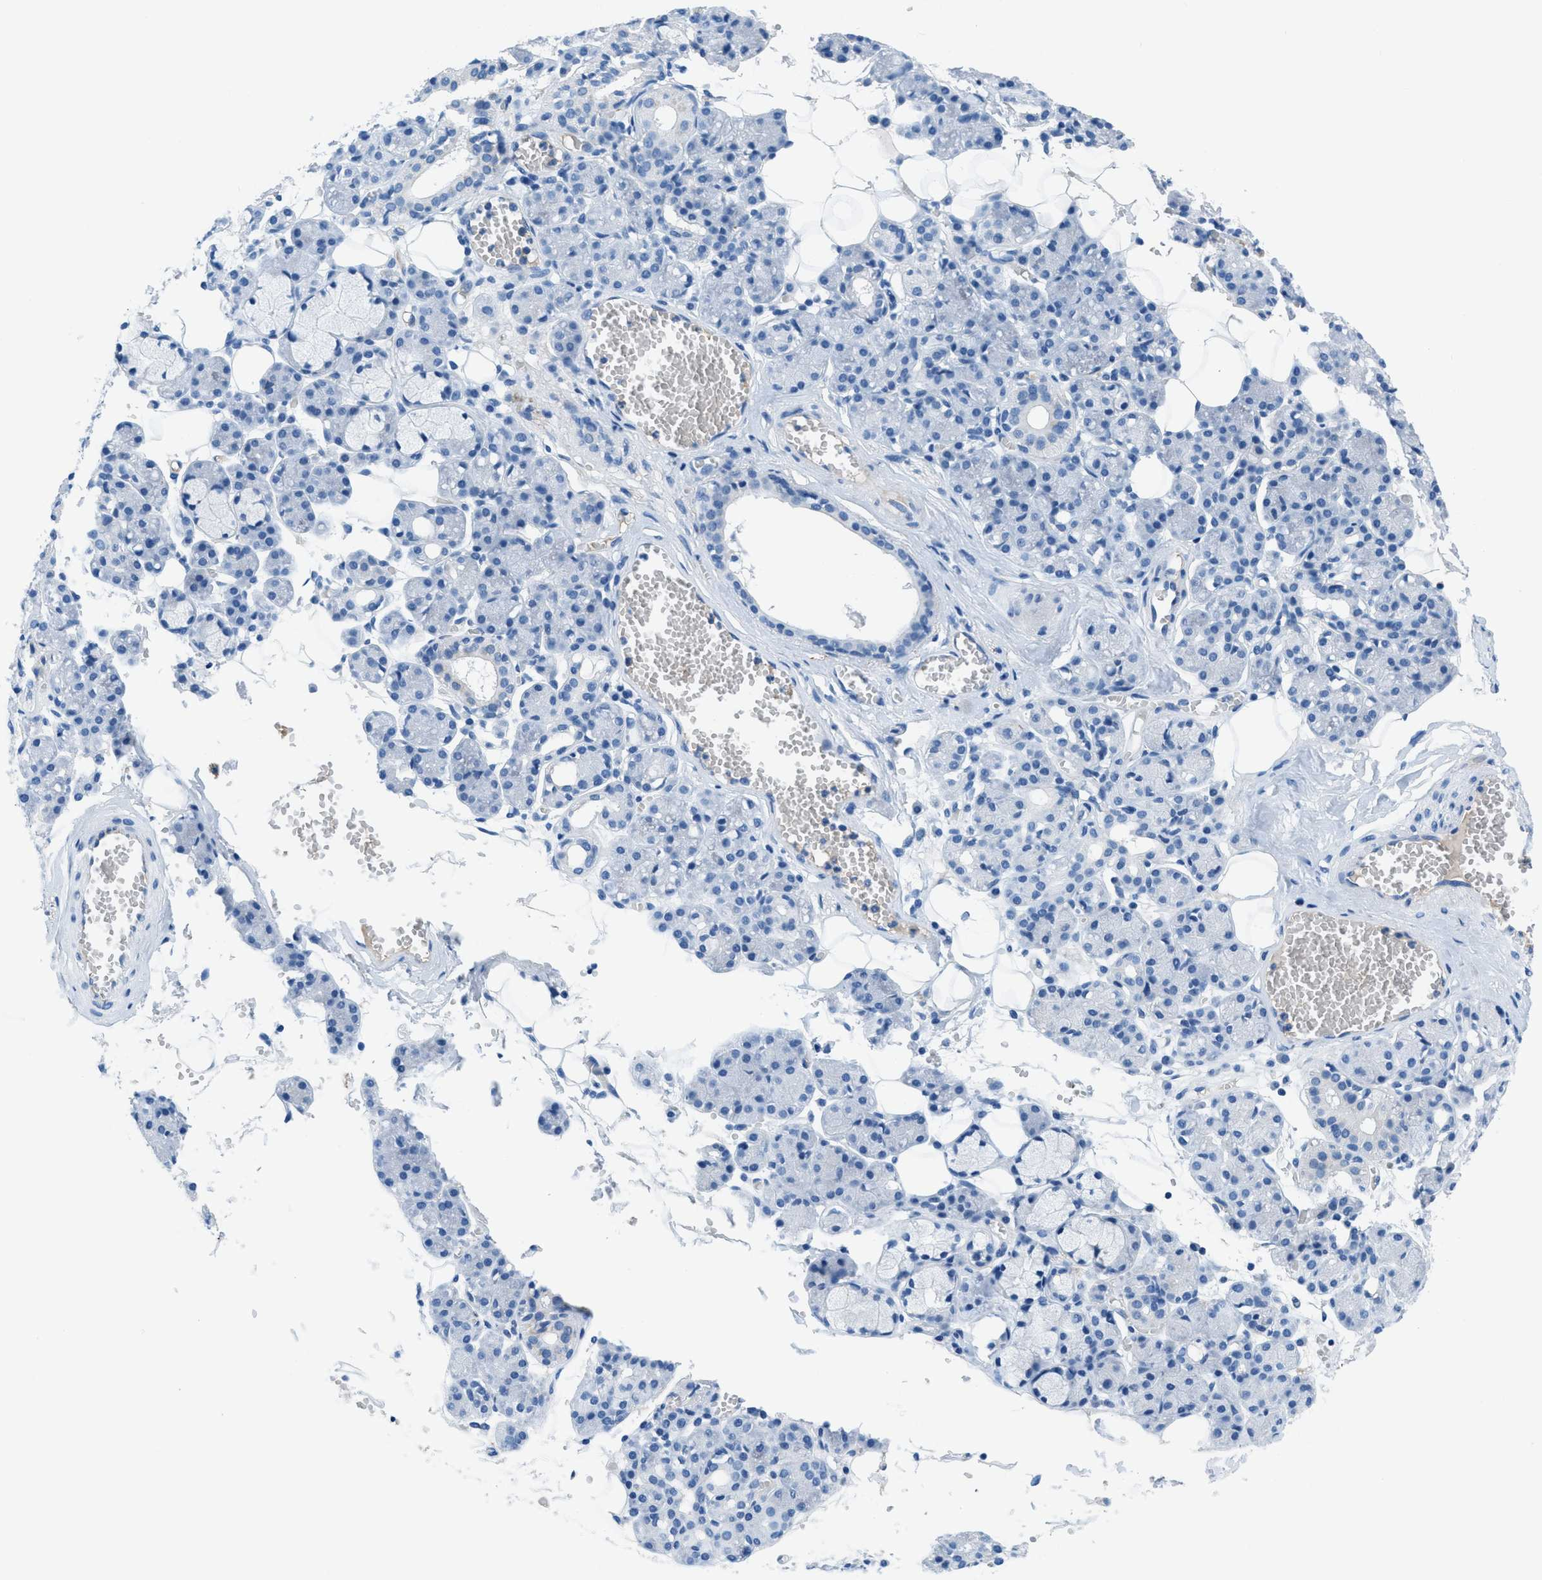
{"staining": {"intensity": "negative", "quantity": "none", "location": "none"}, "tissue": "salivary gland", "cell_type": "Glandular cells", "image_type": "normal", "snomed": [{"axis": "morphology", "description": "Normal tissue, NOS"}, {"axis": "topography", "description": "Salivary gland"}], "caption": "High power microscopy micrograph of an immunohistochemistry (IHC) photomicrograph of normal salivary gland, revealing no significant positivity in glandular cells. (DAB (3,3'-diaminobenzidine) IHC, high magnification).", "gene": "MGARP", "patient": {"sex": "male", "age": 63}}